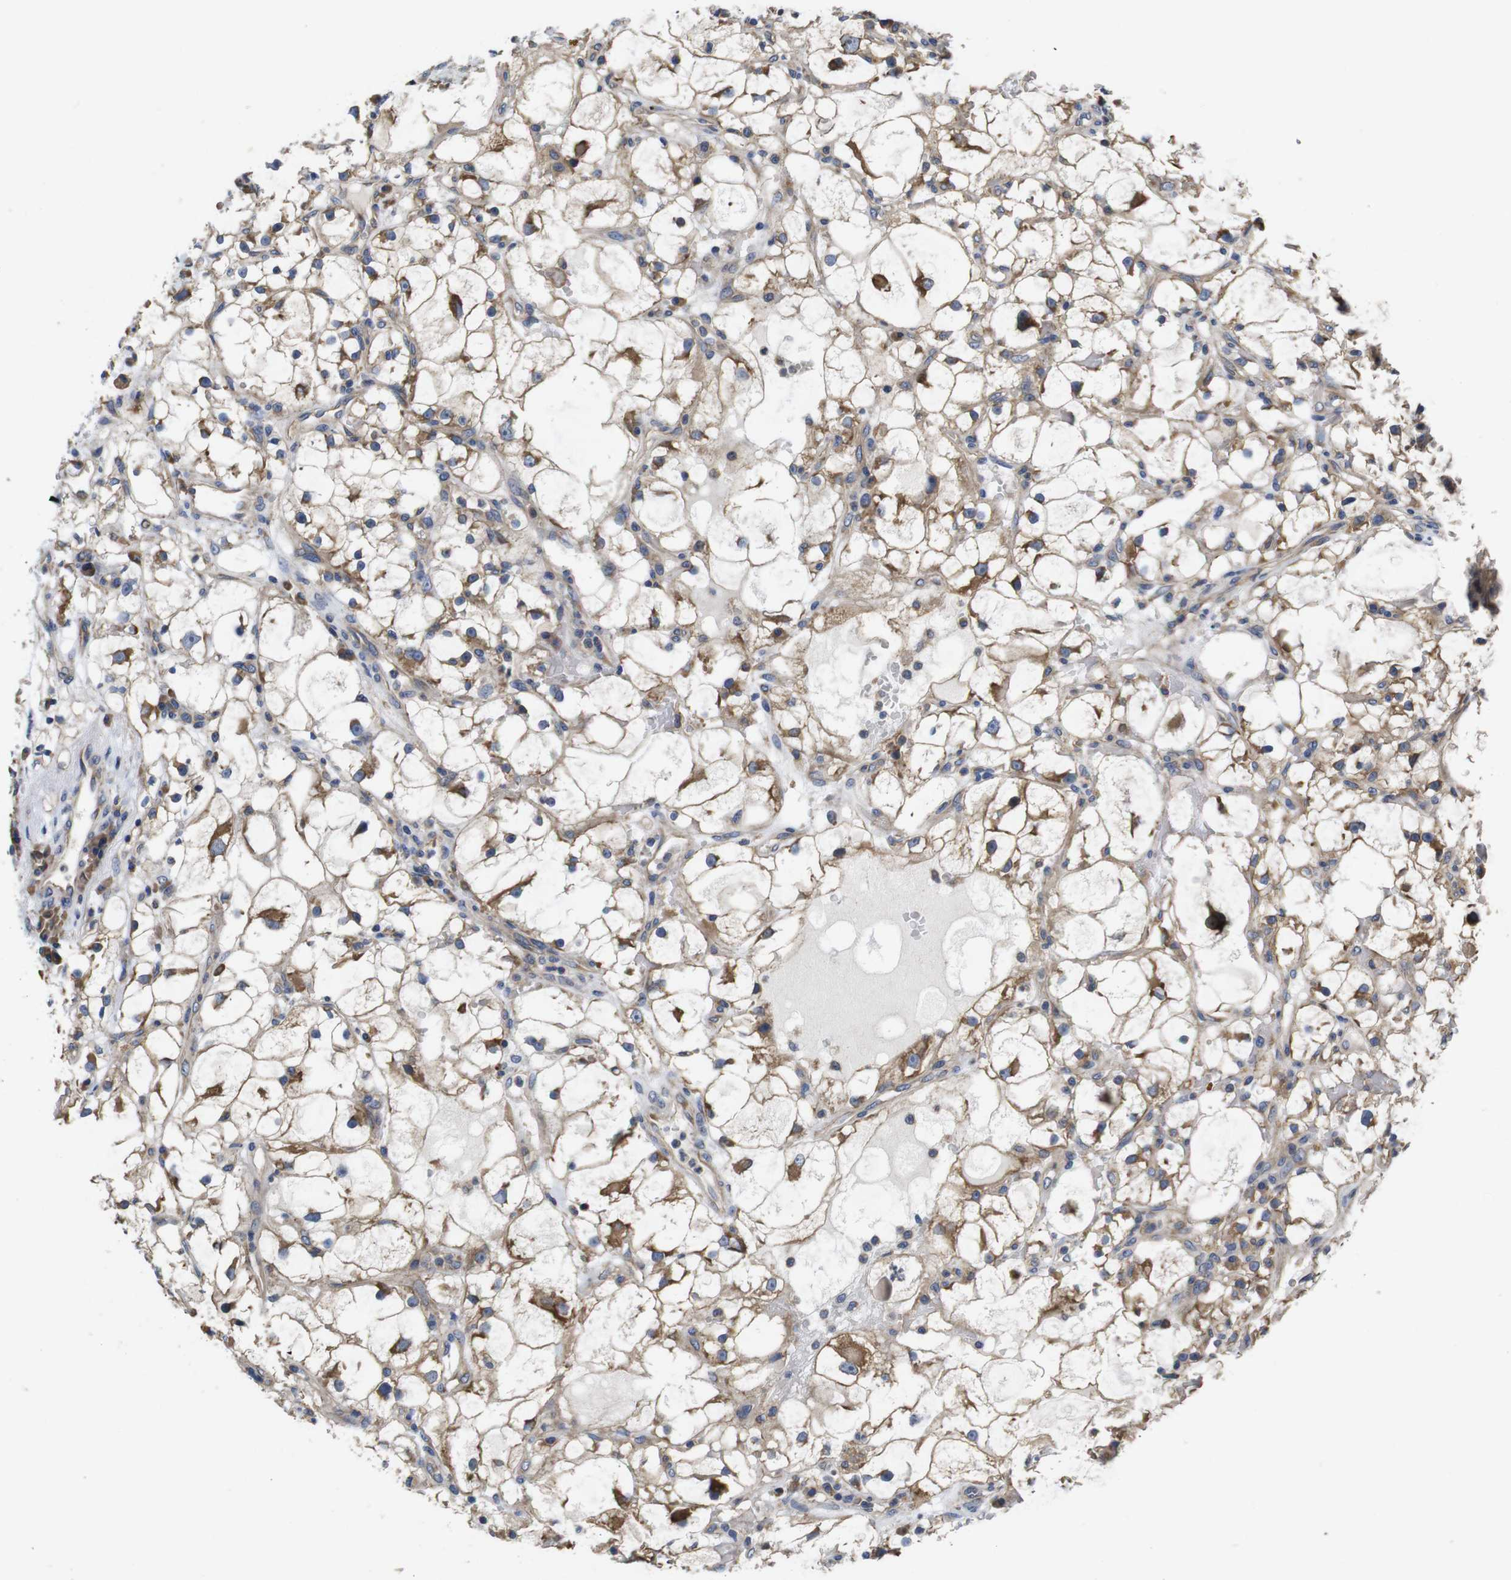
{"staining": {"intensity": "moderate", "quantity": ">75%", "location": "cytoplasmic/membranous"}, "tissue": "renal cancer", "cell_type": "Tumor cells", "image_type": "cancer", "snomed": [{"axis": "morphology", "description": "Adenocarcinoma, NOS"}, {"axis": "topography", "description": "Kidney"}], "caption": "Immunohistochemical staining of renal adenocarcinoma exhibits moderate cytoplasmic/membranous protein positivity in about >75% of tumor cells.", "gene": "MARCHF7", "patient": {"sex": "female", "age": 60}}